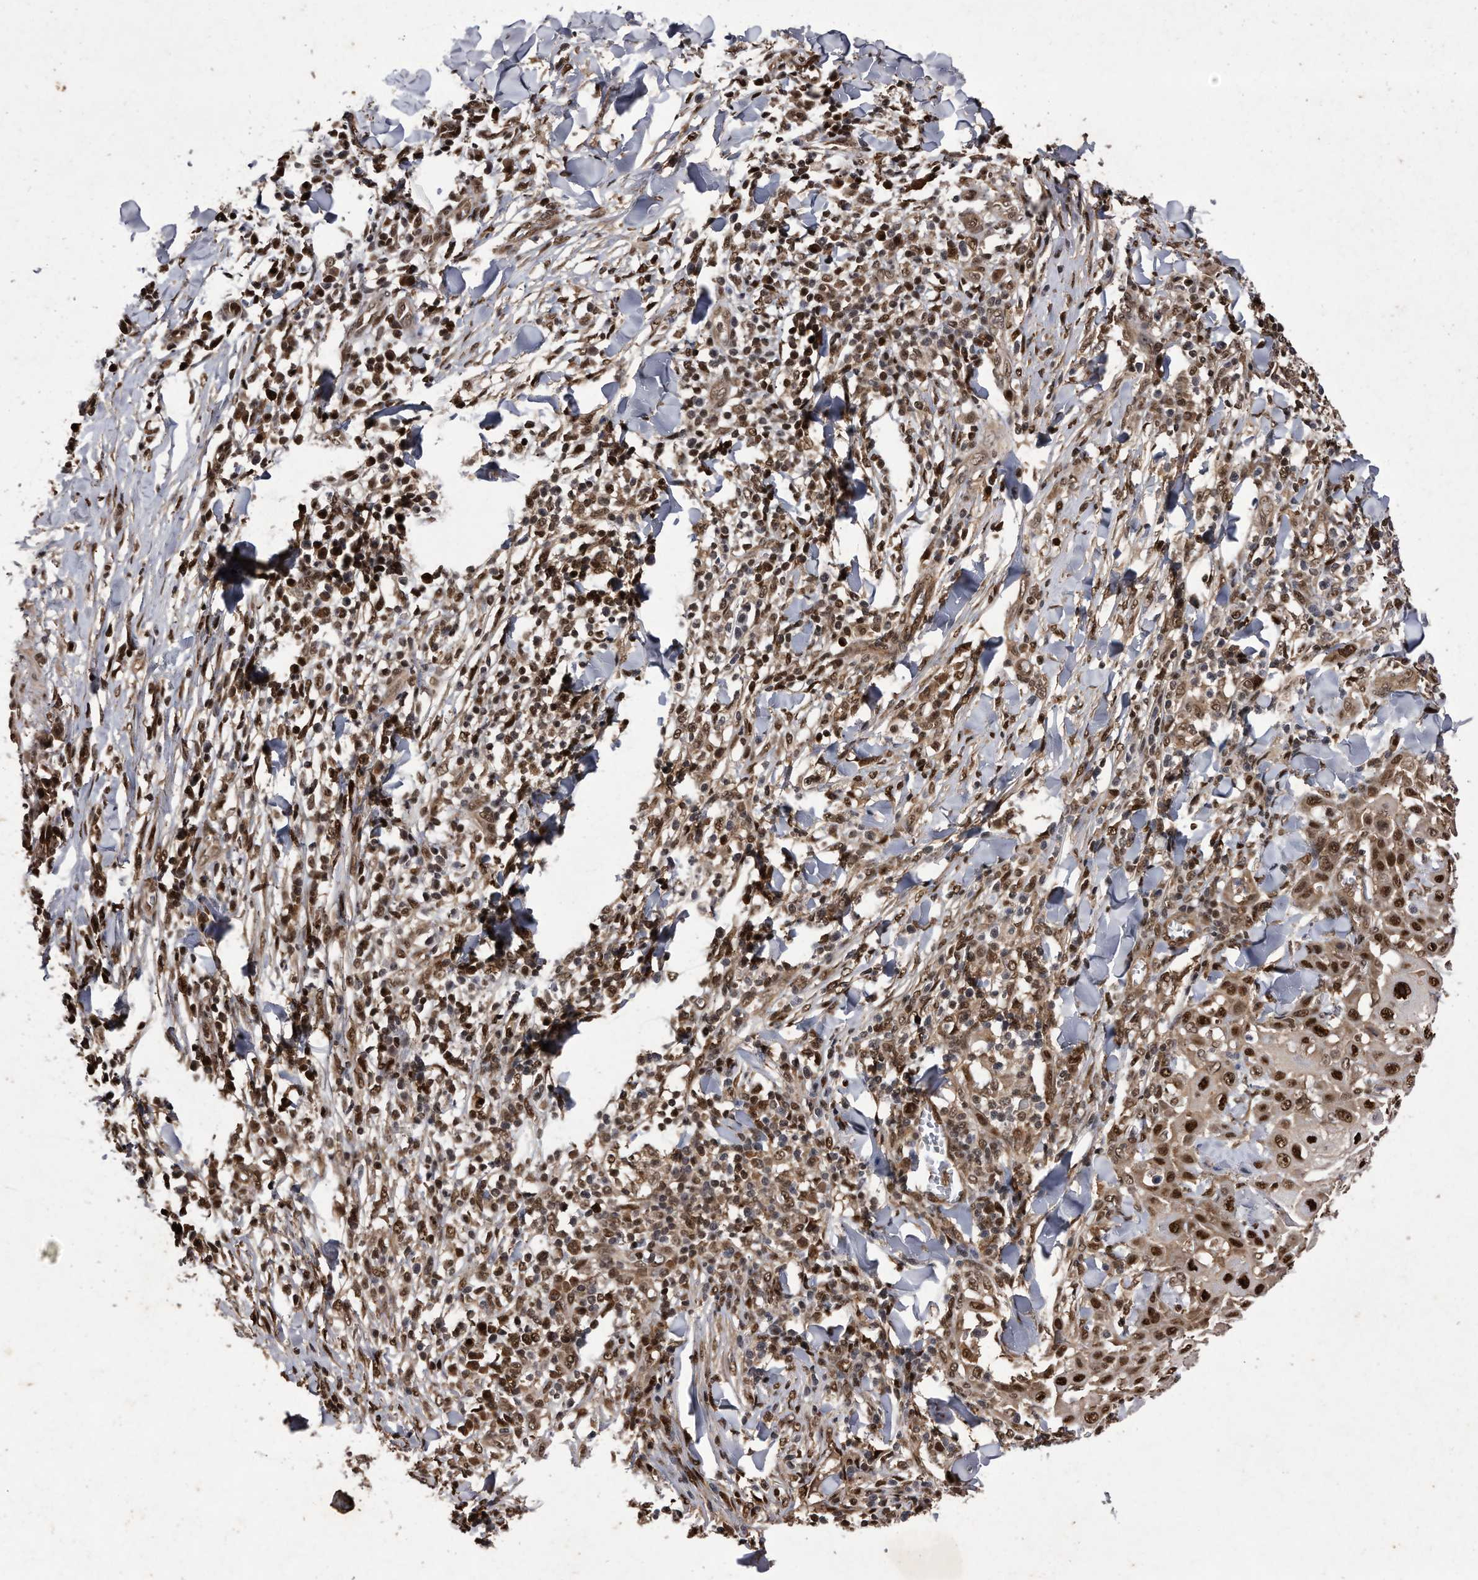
{"staining": {"intensity": "strong", "quantity": ">75%", "location": "nuclear"}, "tissue": "skin cancer", "cell_type": "Tumor cells", "image_type": "cancer", "snomed": [{"axis": "morphology", "description": "Squamous cell carcinoma, NOS"}, {"axis": "topography", "description": "Skin"}], "caption": "Brown immunohistochemical staining in human squamous cell carcinoma (skin) exhibits strong nuclear positivity in approximately >75% of tumor cells. The protein of interest is stained brown, and the nuclei are stained in blue (DAB (3,3'-diaminobenzidine) IHC with brightfield microscopy, high magnification).", "gene": "RAD23B", "patient": {"sex": "male", "age": 24}}